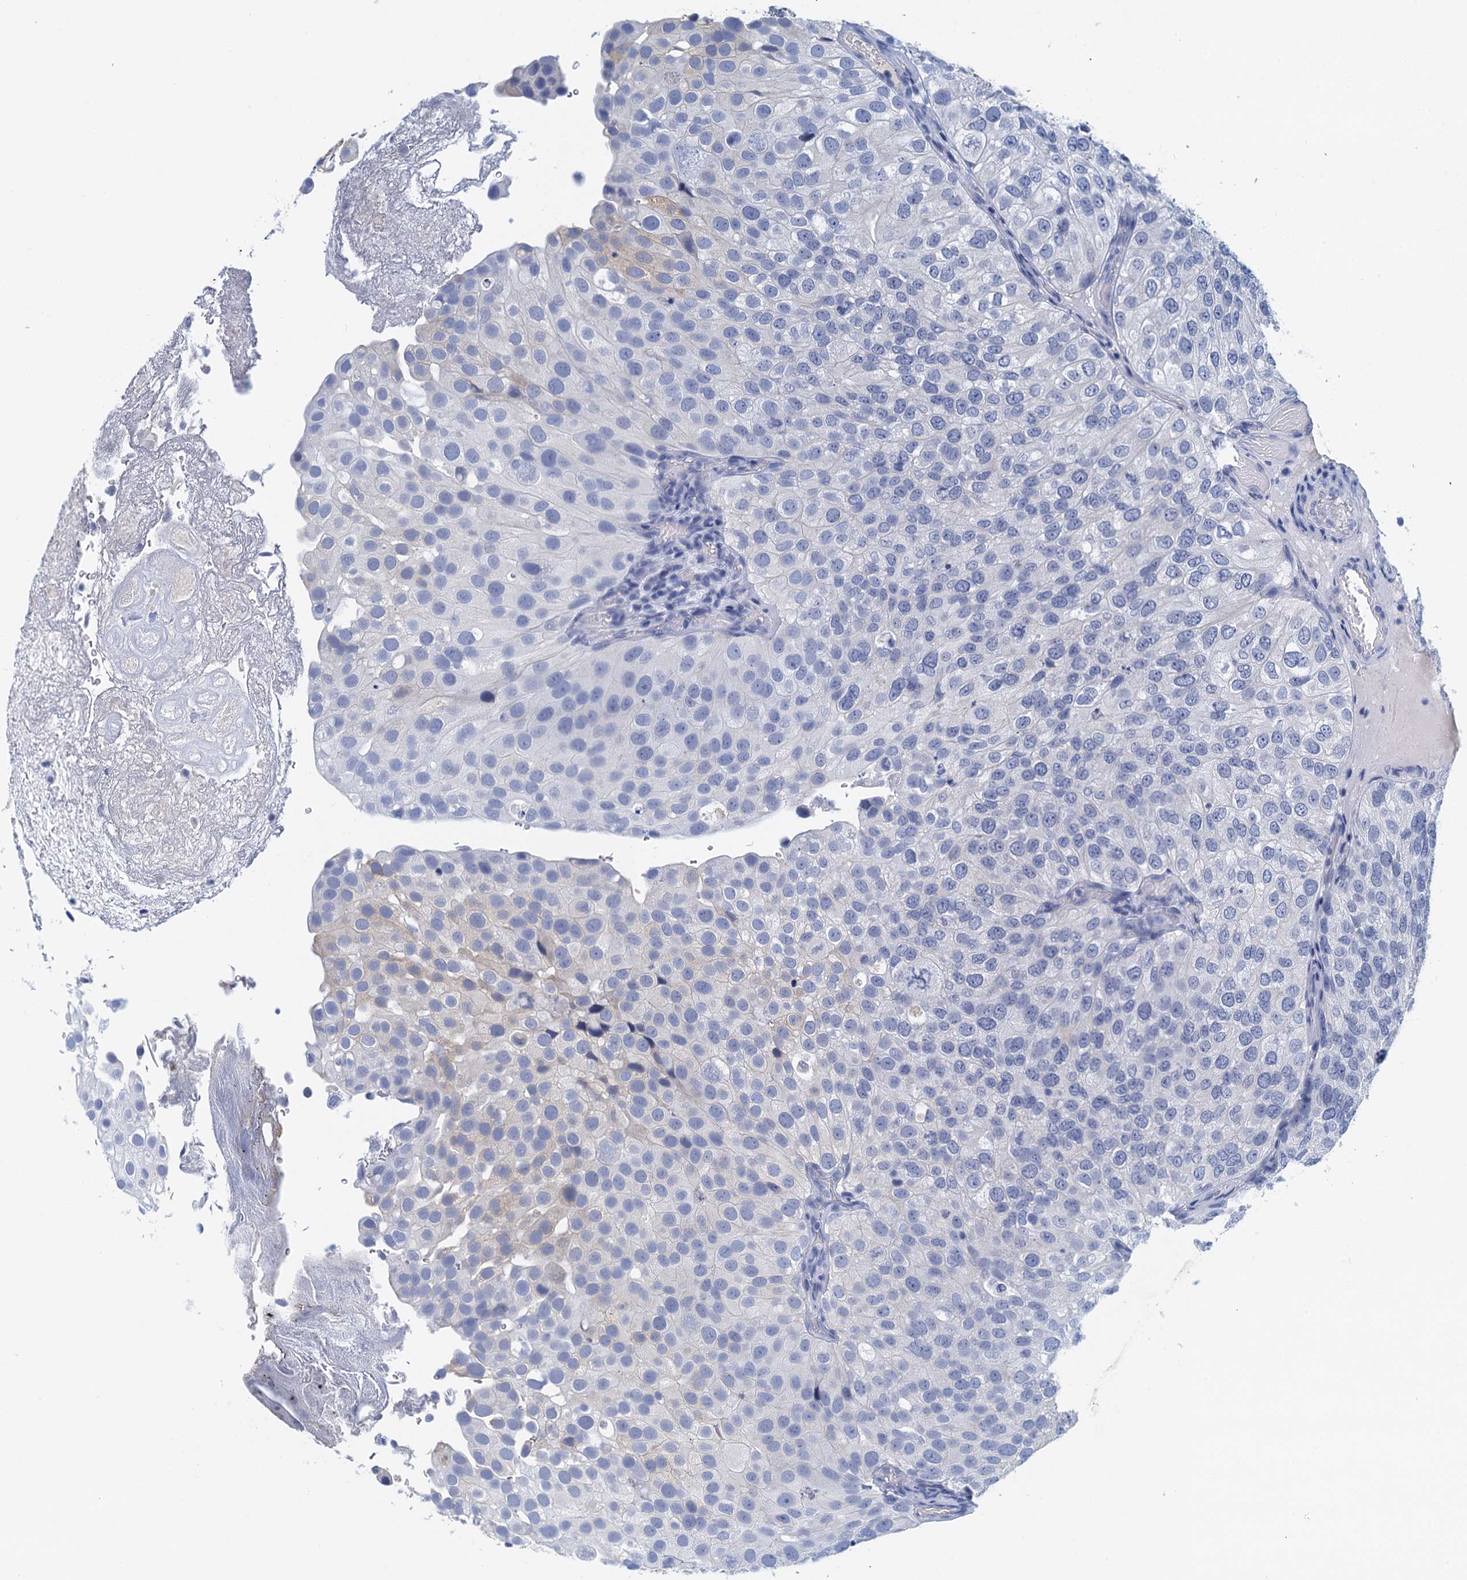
{"staining": {"intensity": "negative", "quantity": "none", "location": "none"}, "tissue": "urothelial cancer", "cell_type": "Tumor cells", "image_type": "cancer", "snomed": [{"axis": "morphology", "description": "Urothelial carcinoma, Low grade"}, {"axis": "topography", "description": "Urinary bladder"}], "caption": "Human urothelial cancer stained for a protein using IHC exhibits no positivity in tumor cells.", "gene": "CYP51A1", "patient": {"sex": "male", "age": 78}}